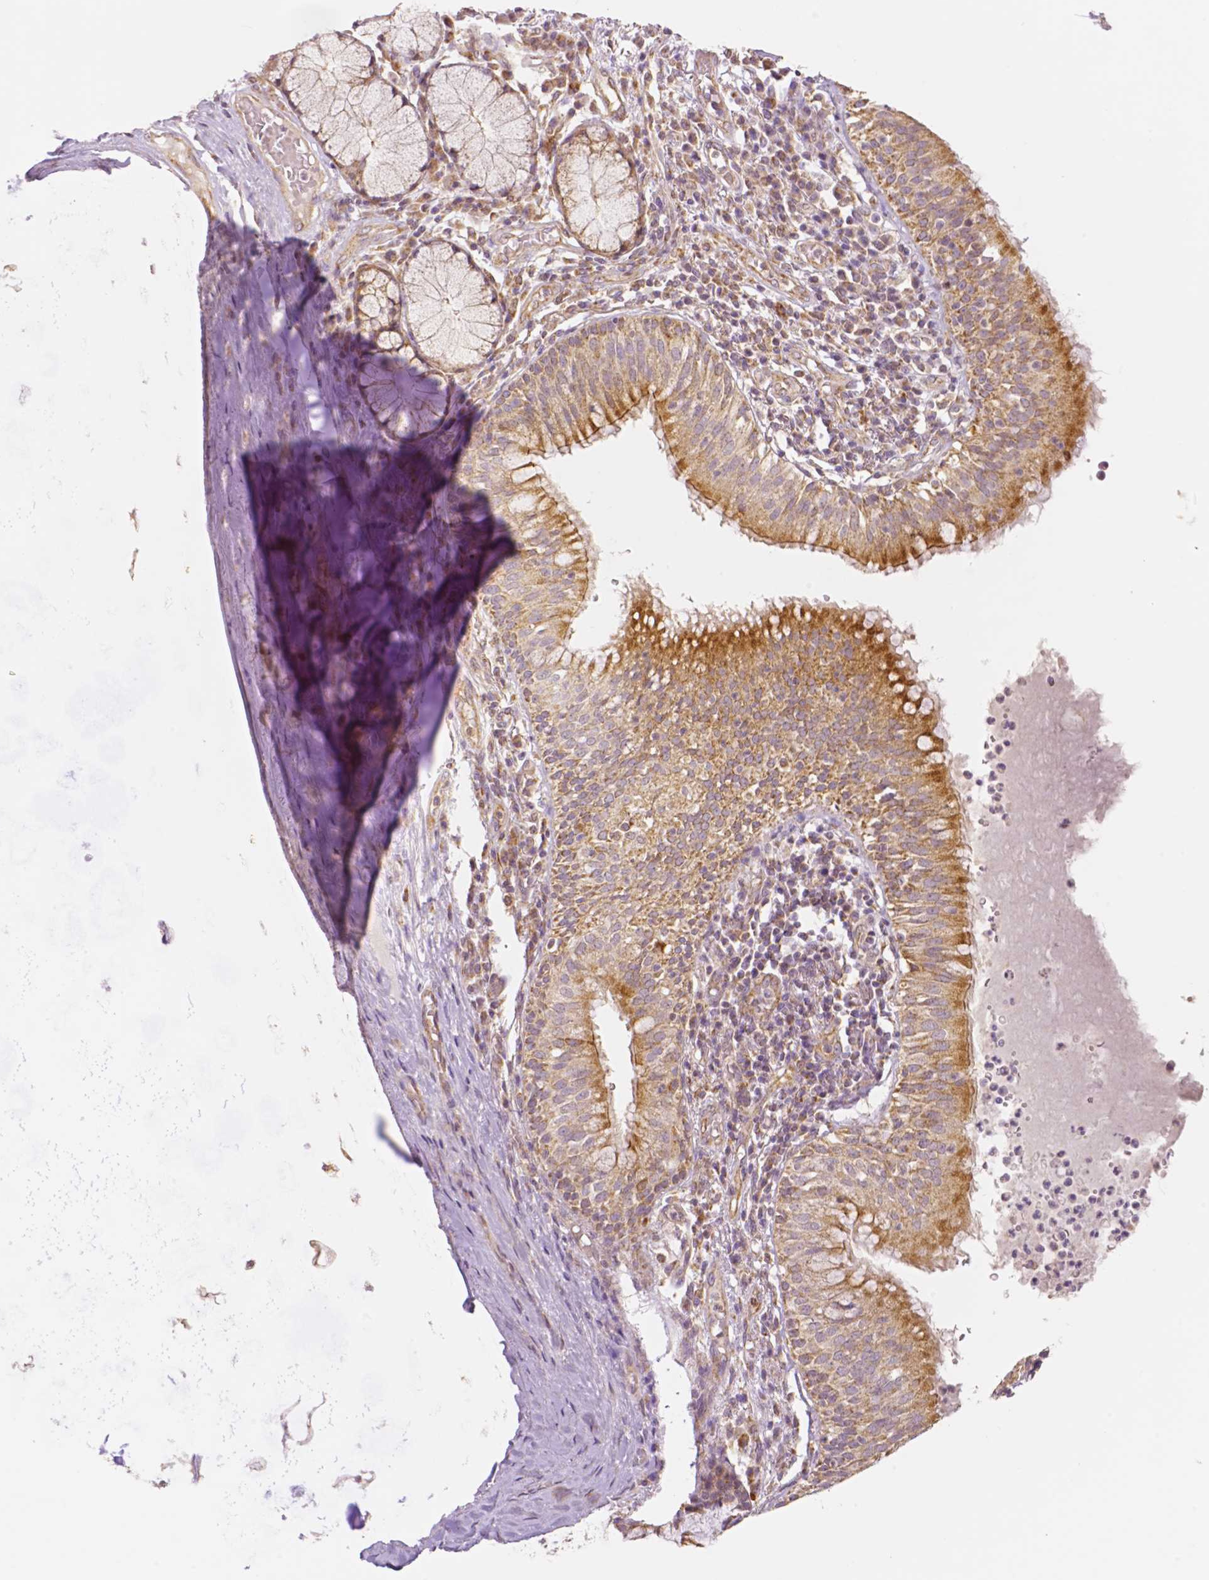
{"staining": {"intensity": "moderate", "quantity": ">75%", "location": "cytoplasmic/membranous"}, "tissue": "bronchus", "cell_type": "Respiratory epithelial cells", "image_type": "normal", "snomed": [{"axis": "morphology", "description": "Normal tissue, NOS"}, {"axis": "topography", "description": "Cartilage tissue"}, {"axis": "topography", "description": "Bronchus"}], "caption": "This is a histology image of IHC staining of benign bronchus, which shows moderate staining in the cytoplasmic/membranous of respiratory epithelial cells.", "gene": "RHOT1", "patient": {"sex": "male", "age": 56}}